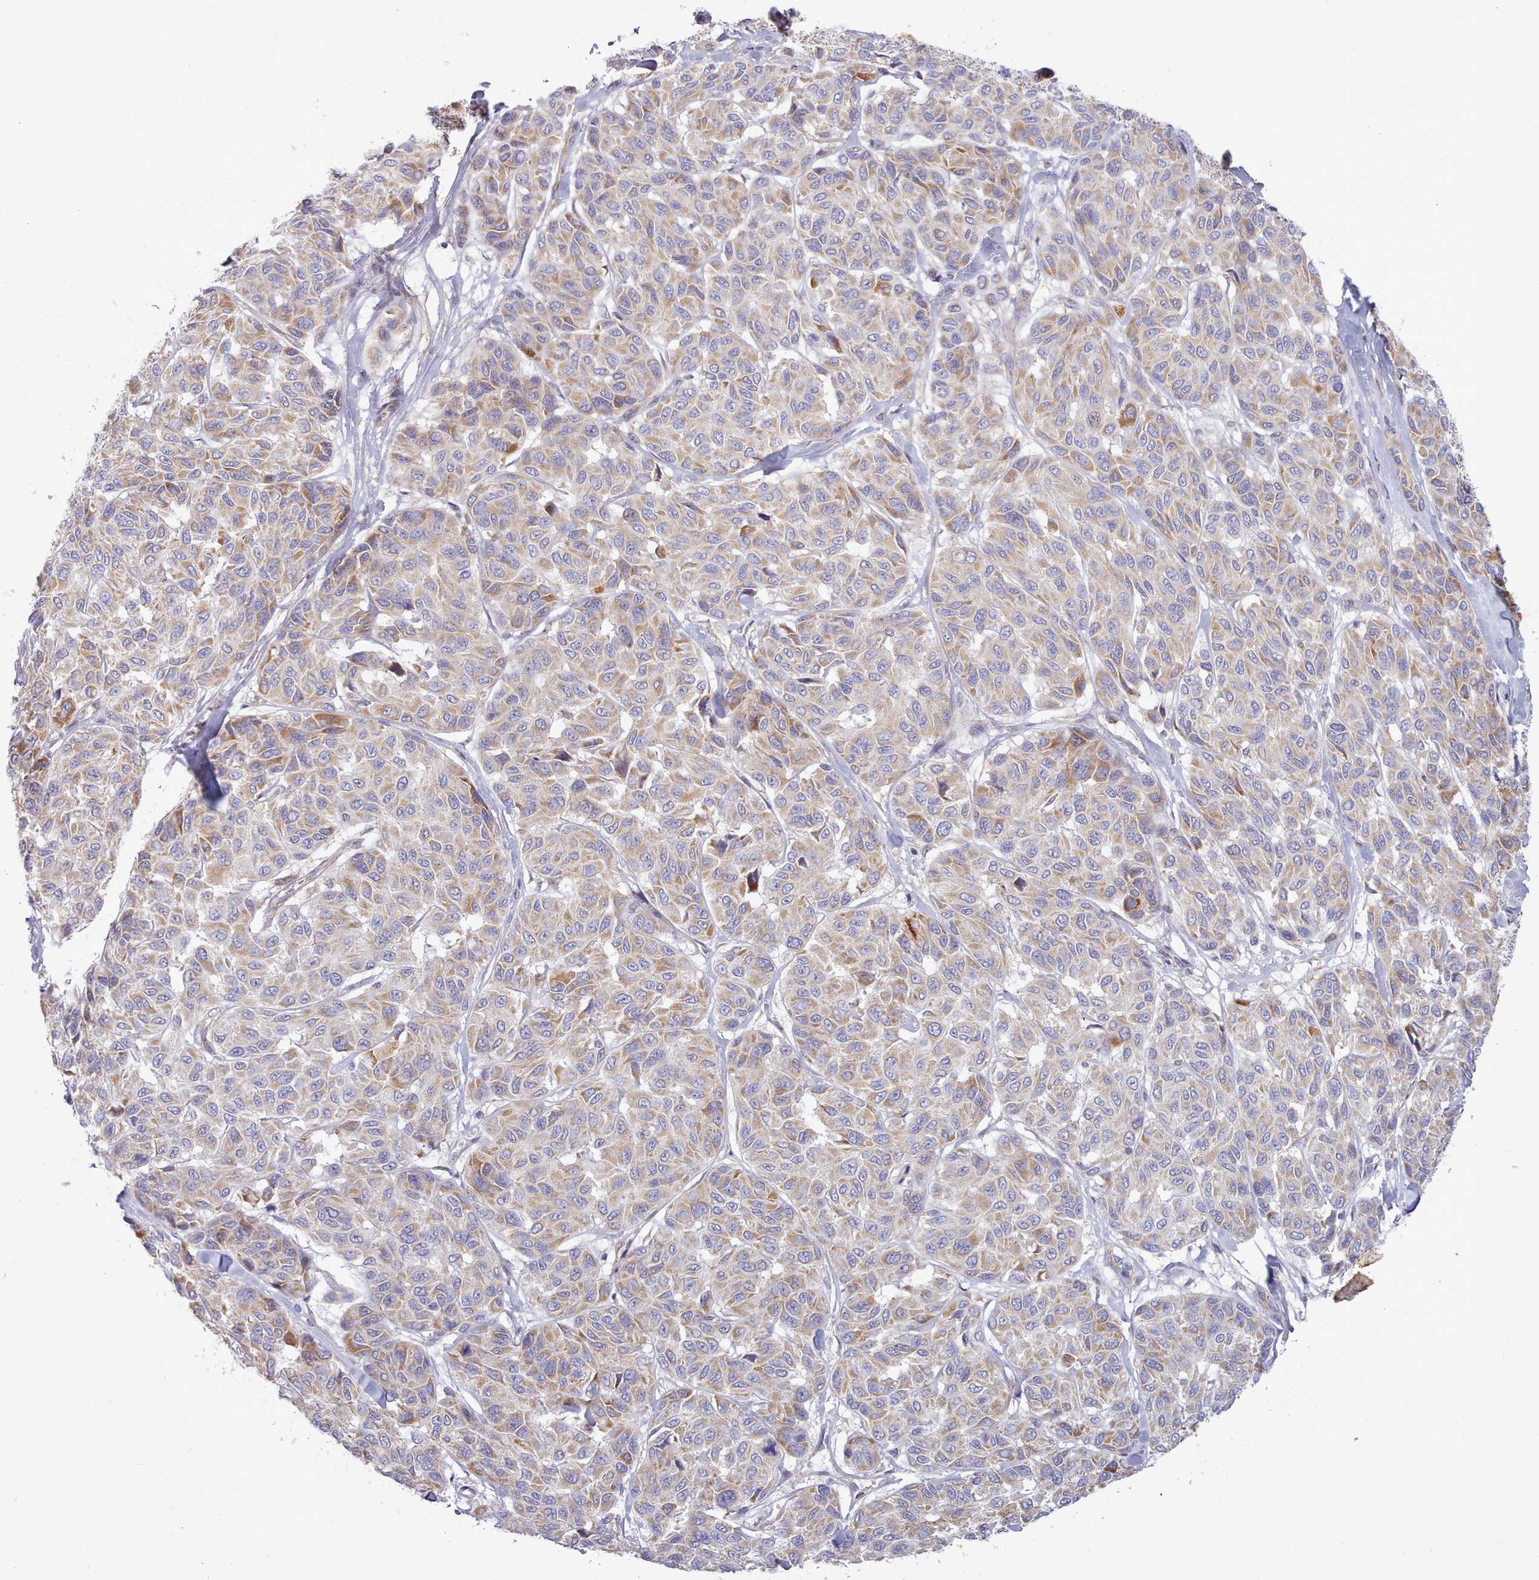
{"staining": {"intensity": "moderate", "quantity": "25%-75%", "location": "cytoplasmic/membranous"}, "tissue": "melanoma", "cell_type": "Tumor cells", "image_type": "cancer", "snomed": [{"axis": "morphology", "description": "Malignant melanoma, NOS"}, {"axis": "topography", "description": "Skin"}], "caption": "A brown stain shows moderate cytoplasmic/membranous staining of a protein in melanoma tumor cells. Nuclei are stained in blue.", "gene": "MRPL21", "patient": {"sex": "female", "age": 66}}